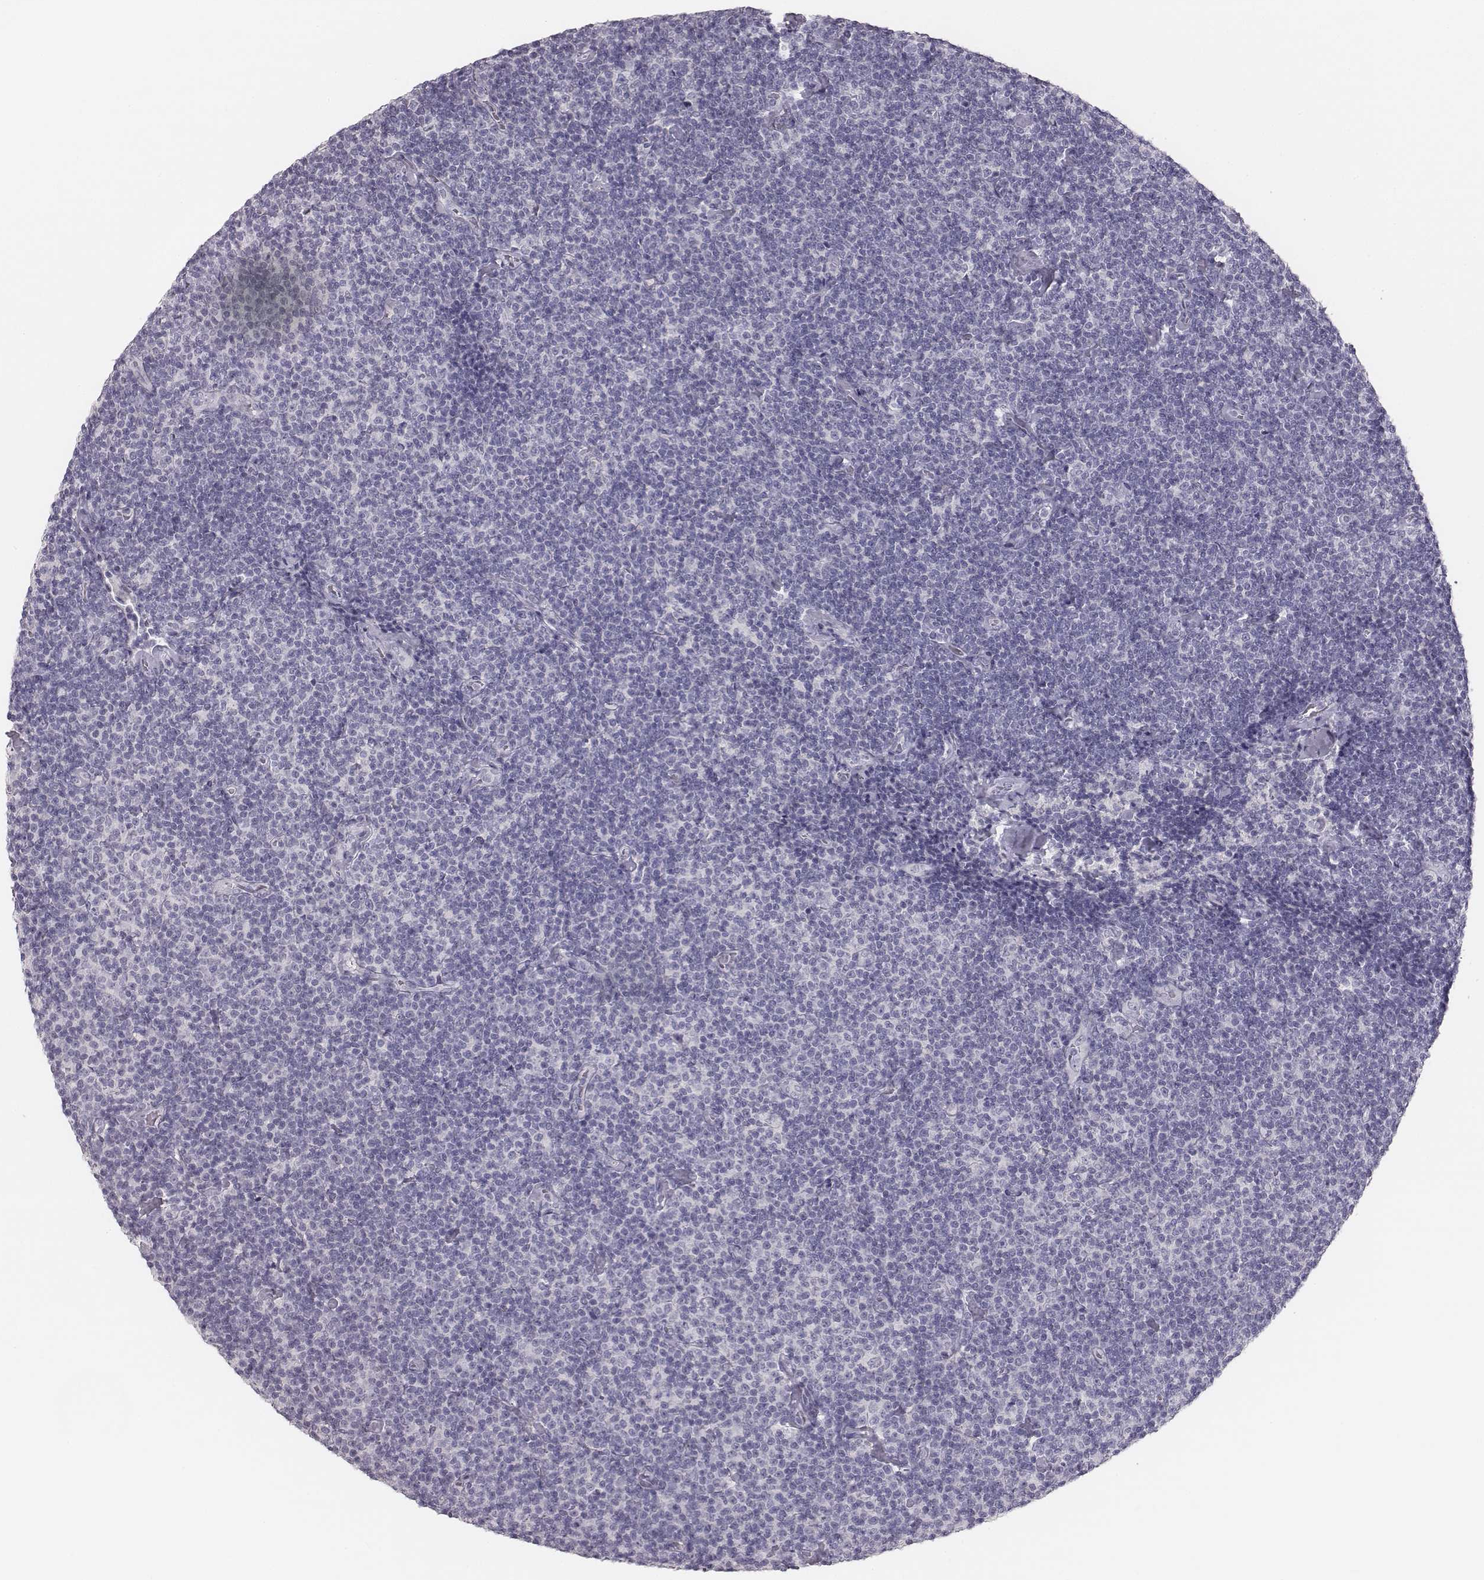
{"staining": {"intensity": "negative", "quantity": "none", "location": "none"}, "tissue": "lymphoma", "cell_type": "Tumor cells", "image_type": "cancer", "snomed": [{"axis": "morphology", "description": "Malignant lymphoma, non-Hodgkin's type, Low grade"}, {"axis": "topography", "description": "Lymph node"}], "caption": "Micrograph shows no protein positivity in tumor cells of lymphoma tissue.", "gene": "MYH6", "patient": {"sex": "male", "age": 81}}